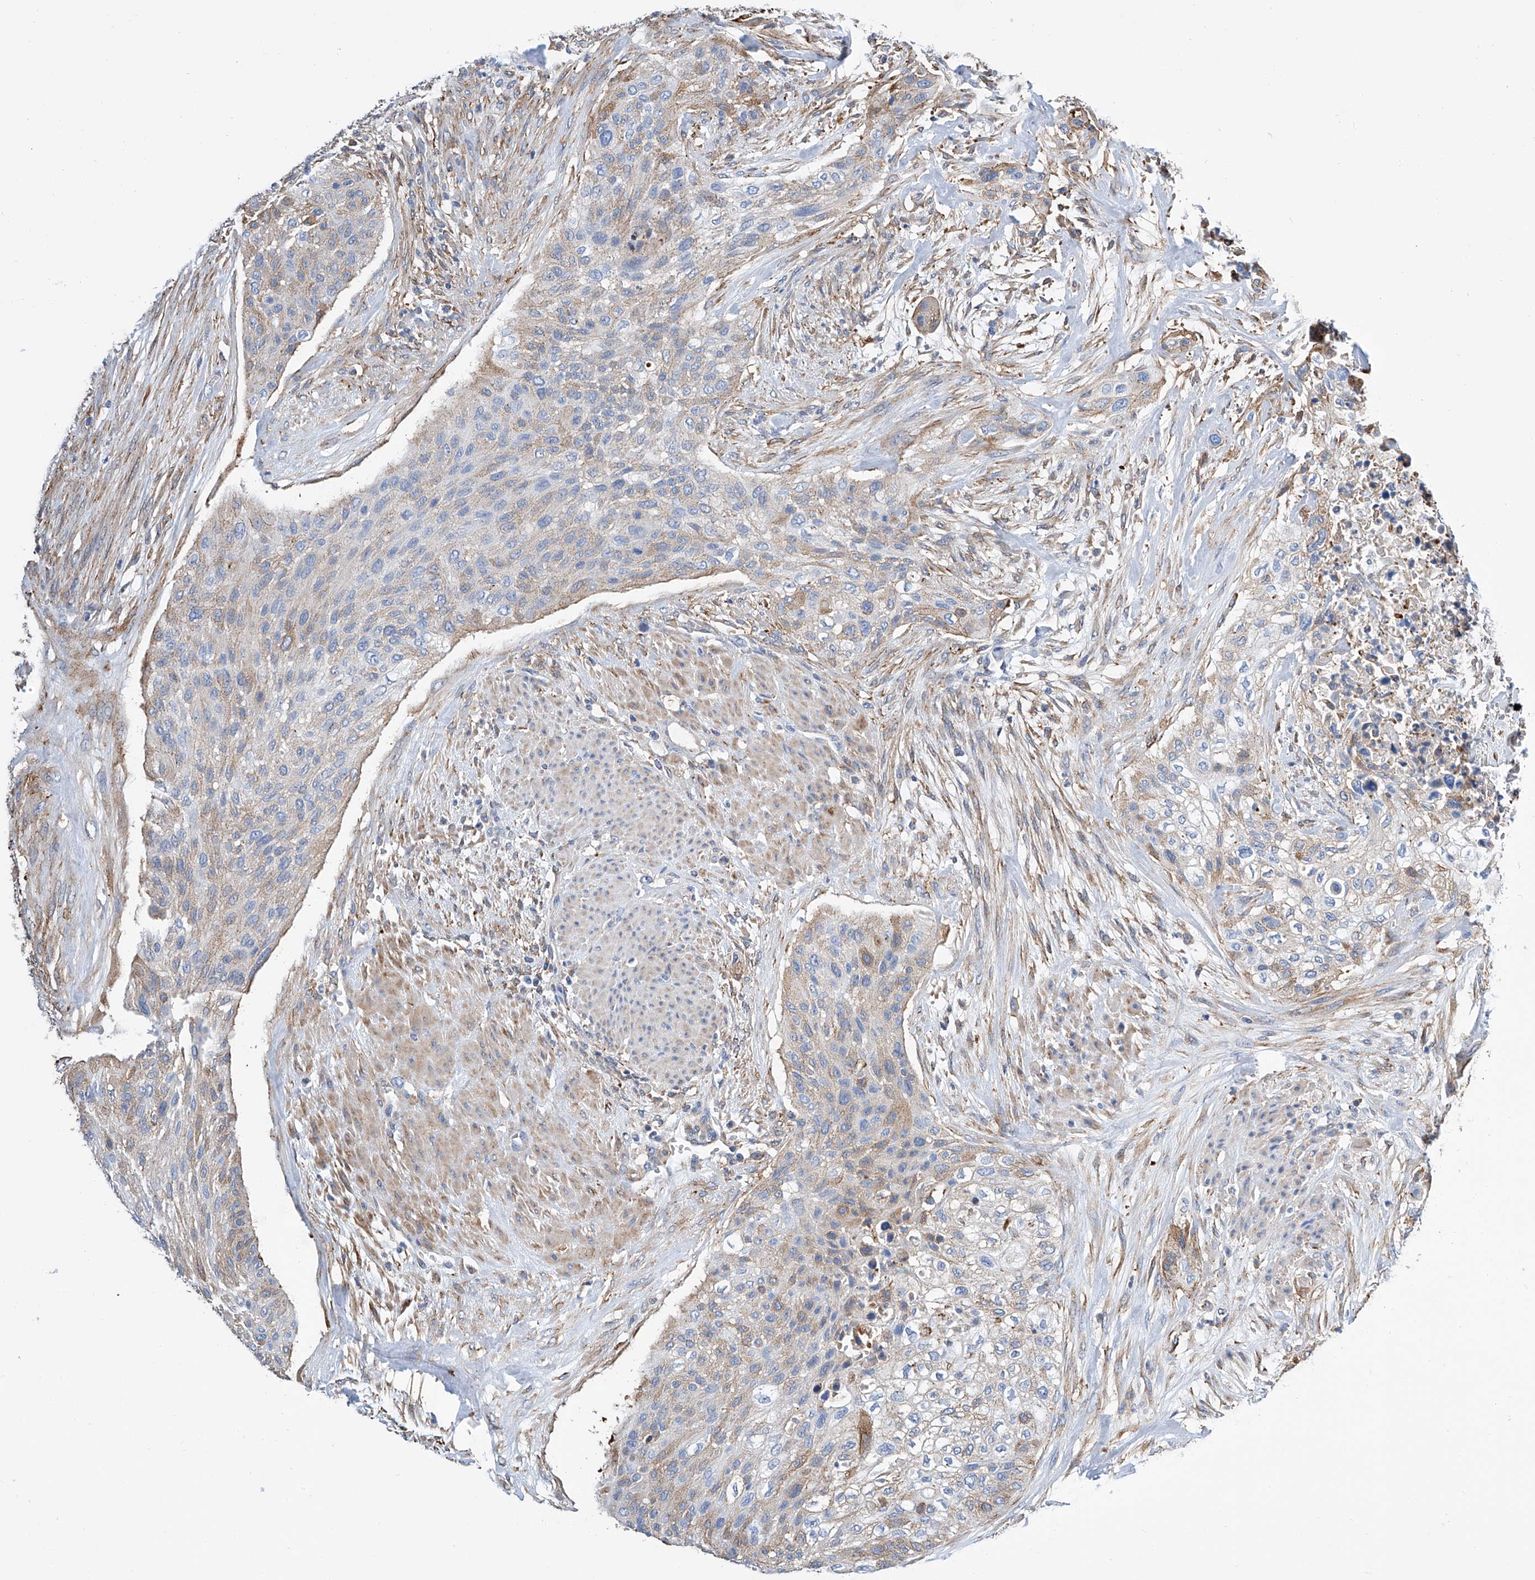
{"staining": {"intensity": "moderate", "quantity": "<25%", "location": "cytoplasmic/membranous"}, "tissue": "urothelial cancer", "cell_type": "Tumor cells", "image_type": "cancer", "snomed": [{"axis": "morphology", "description": "Urothelial carcinoma, High grade"}, {"axis": "topography", "description": "Urinary bladder"}], "caption": "Urothelial cancer was stained to show a protein in brown. There is low levels of moderate cytoplasmic/membranous positivity in approximately <25% of tumor cells.", "gene": "GPT", "patient": {"sex": "male", "age": 35}}